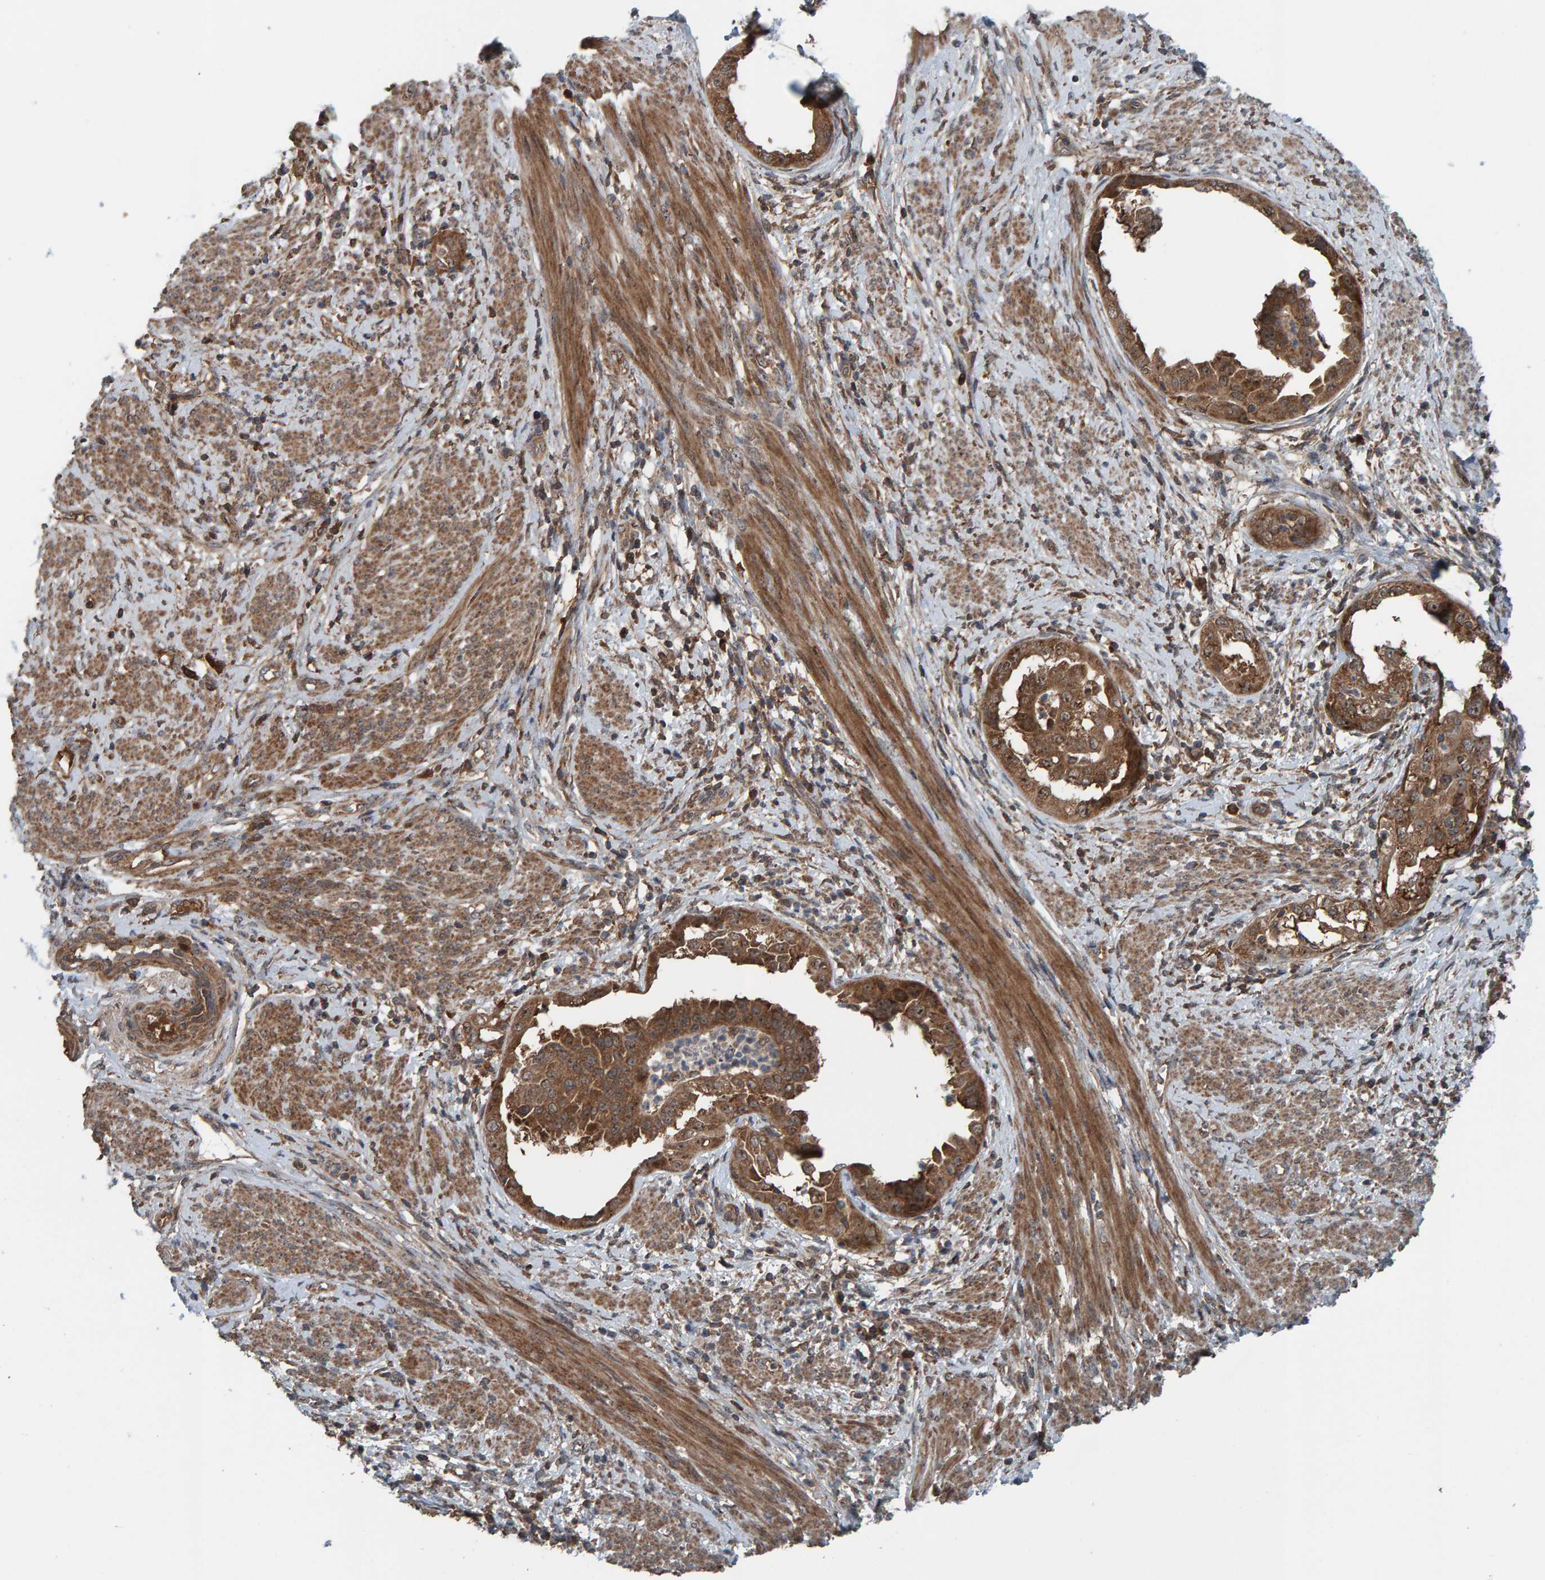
{"staining": {"intensity": "moderate", "quantity": ">75%", "location": "cytoplasmic/membranous"}, "tissue": "endometrial cancer", "cell_type": "Tumor cells", "image_type": "cancer", "snomed": [{"axis": "morphology", "description": "Adenocarcinoma, NOS"}, {"axis": "topography", "description": "Endometrium"}], "caption": "Adenocarcinoma (endometrial) stained for a protein exhibits moderate cytoplasmic/membranous positivity in tumor cells.", "gene": "CUEDC1", "patient": {"sex": "female", "age": 85}}